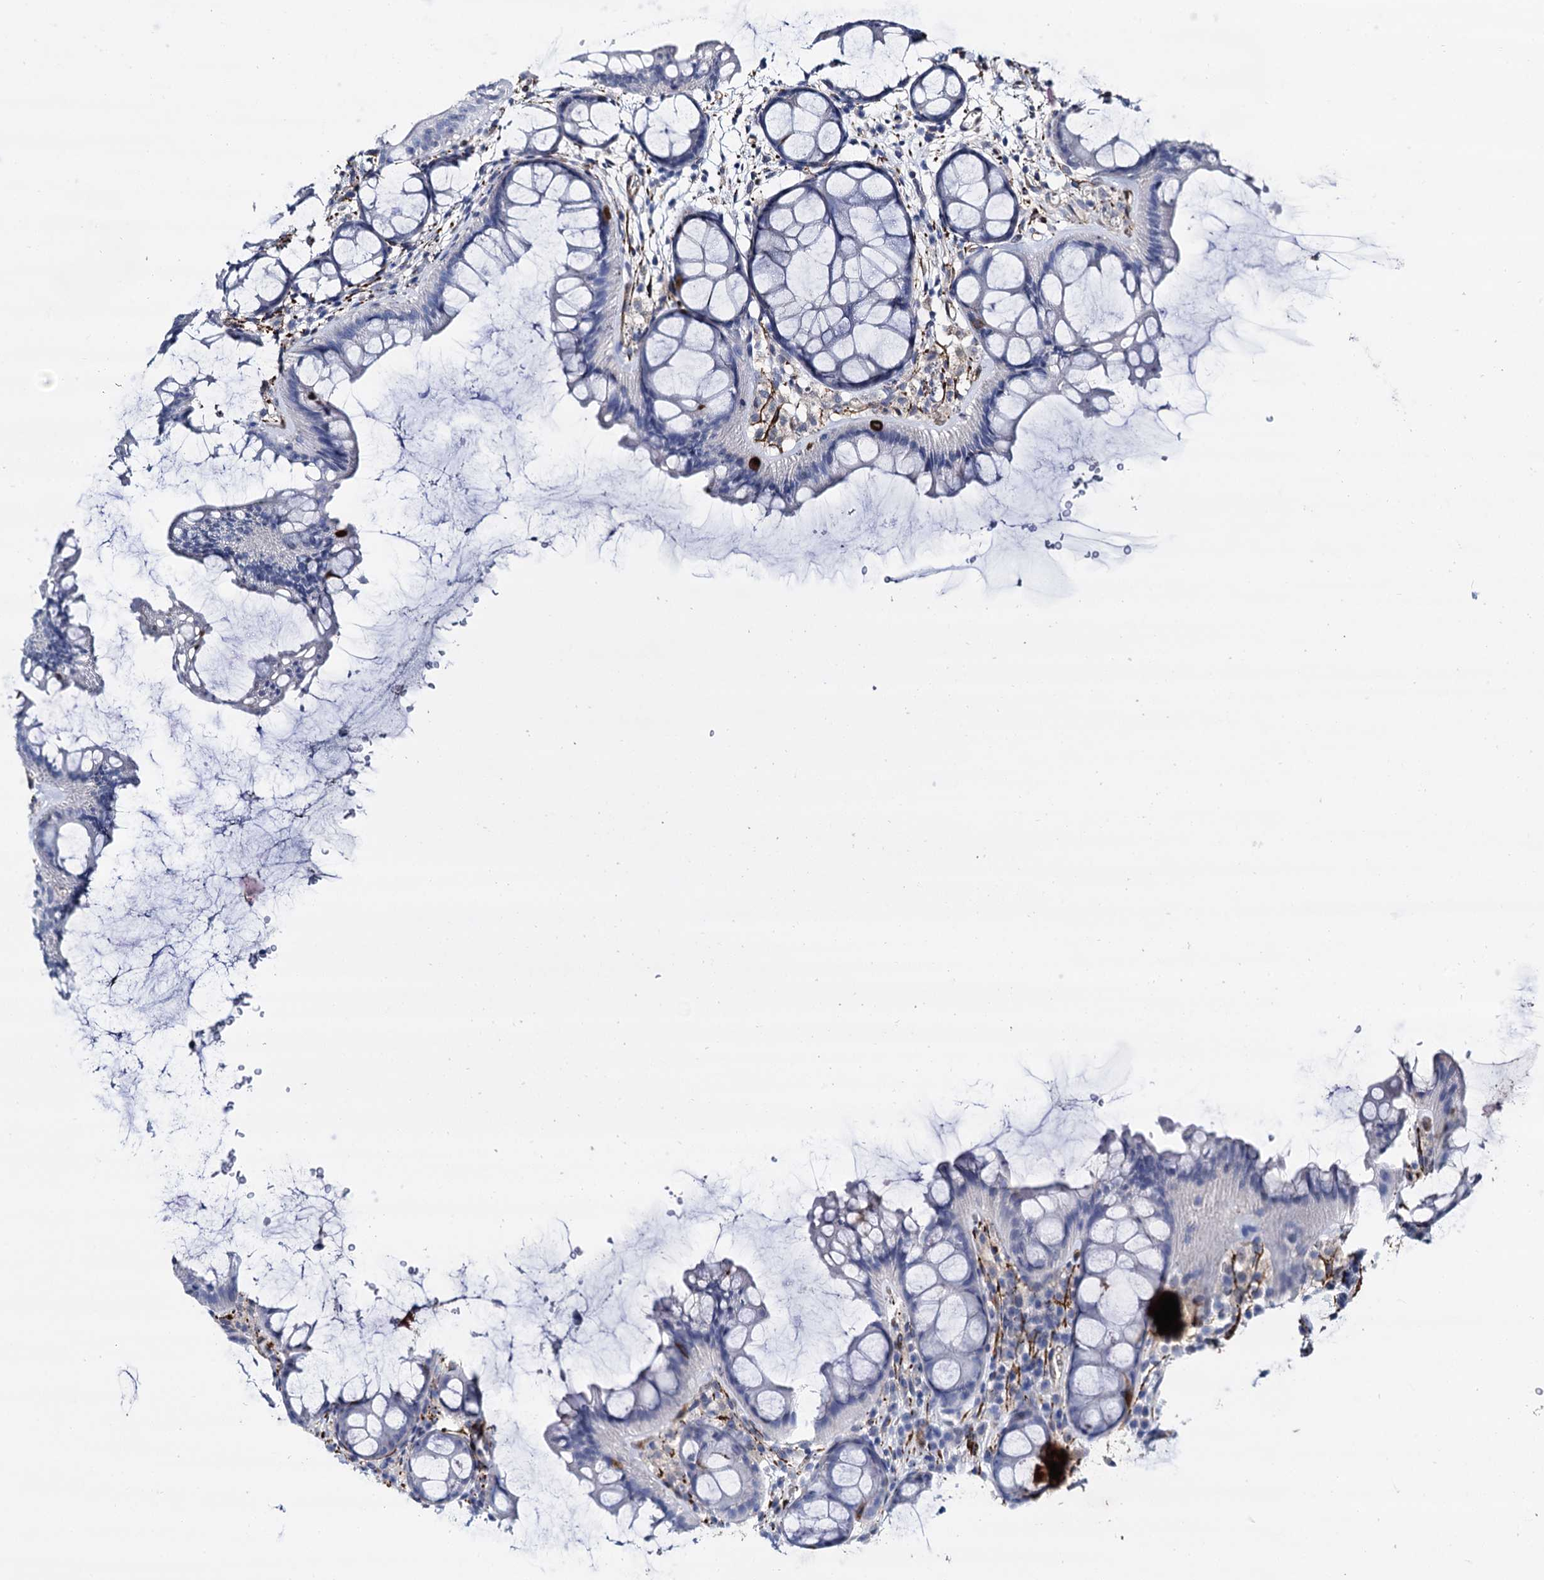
{"staining": {"intensity": "moderate", "quantity": ">75%", "location": "cytoplasmic/membranous"}, "tissue": "colon", "cell_type": "Endothelial cells", "image_type": "normal", "snomed": [{"axis": "morphology", "description": "Normal tissue, NOS"}, {"axis": "topography", "description": "Colon"}], "caption": "Immunohistochemistry (IHC) histopathology image of unremarkable colon stained for a protein (brown), which displays medium levels of moderate cytoplasmic/membranous staining in about >75% of endothelial cells.", "gene": "STXBP1", "patient": {"sex": "female", "age": 82}}